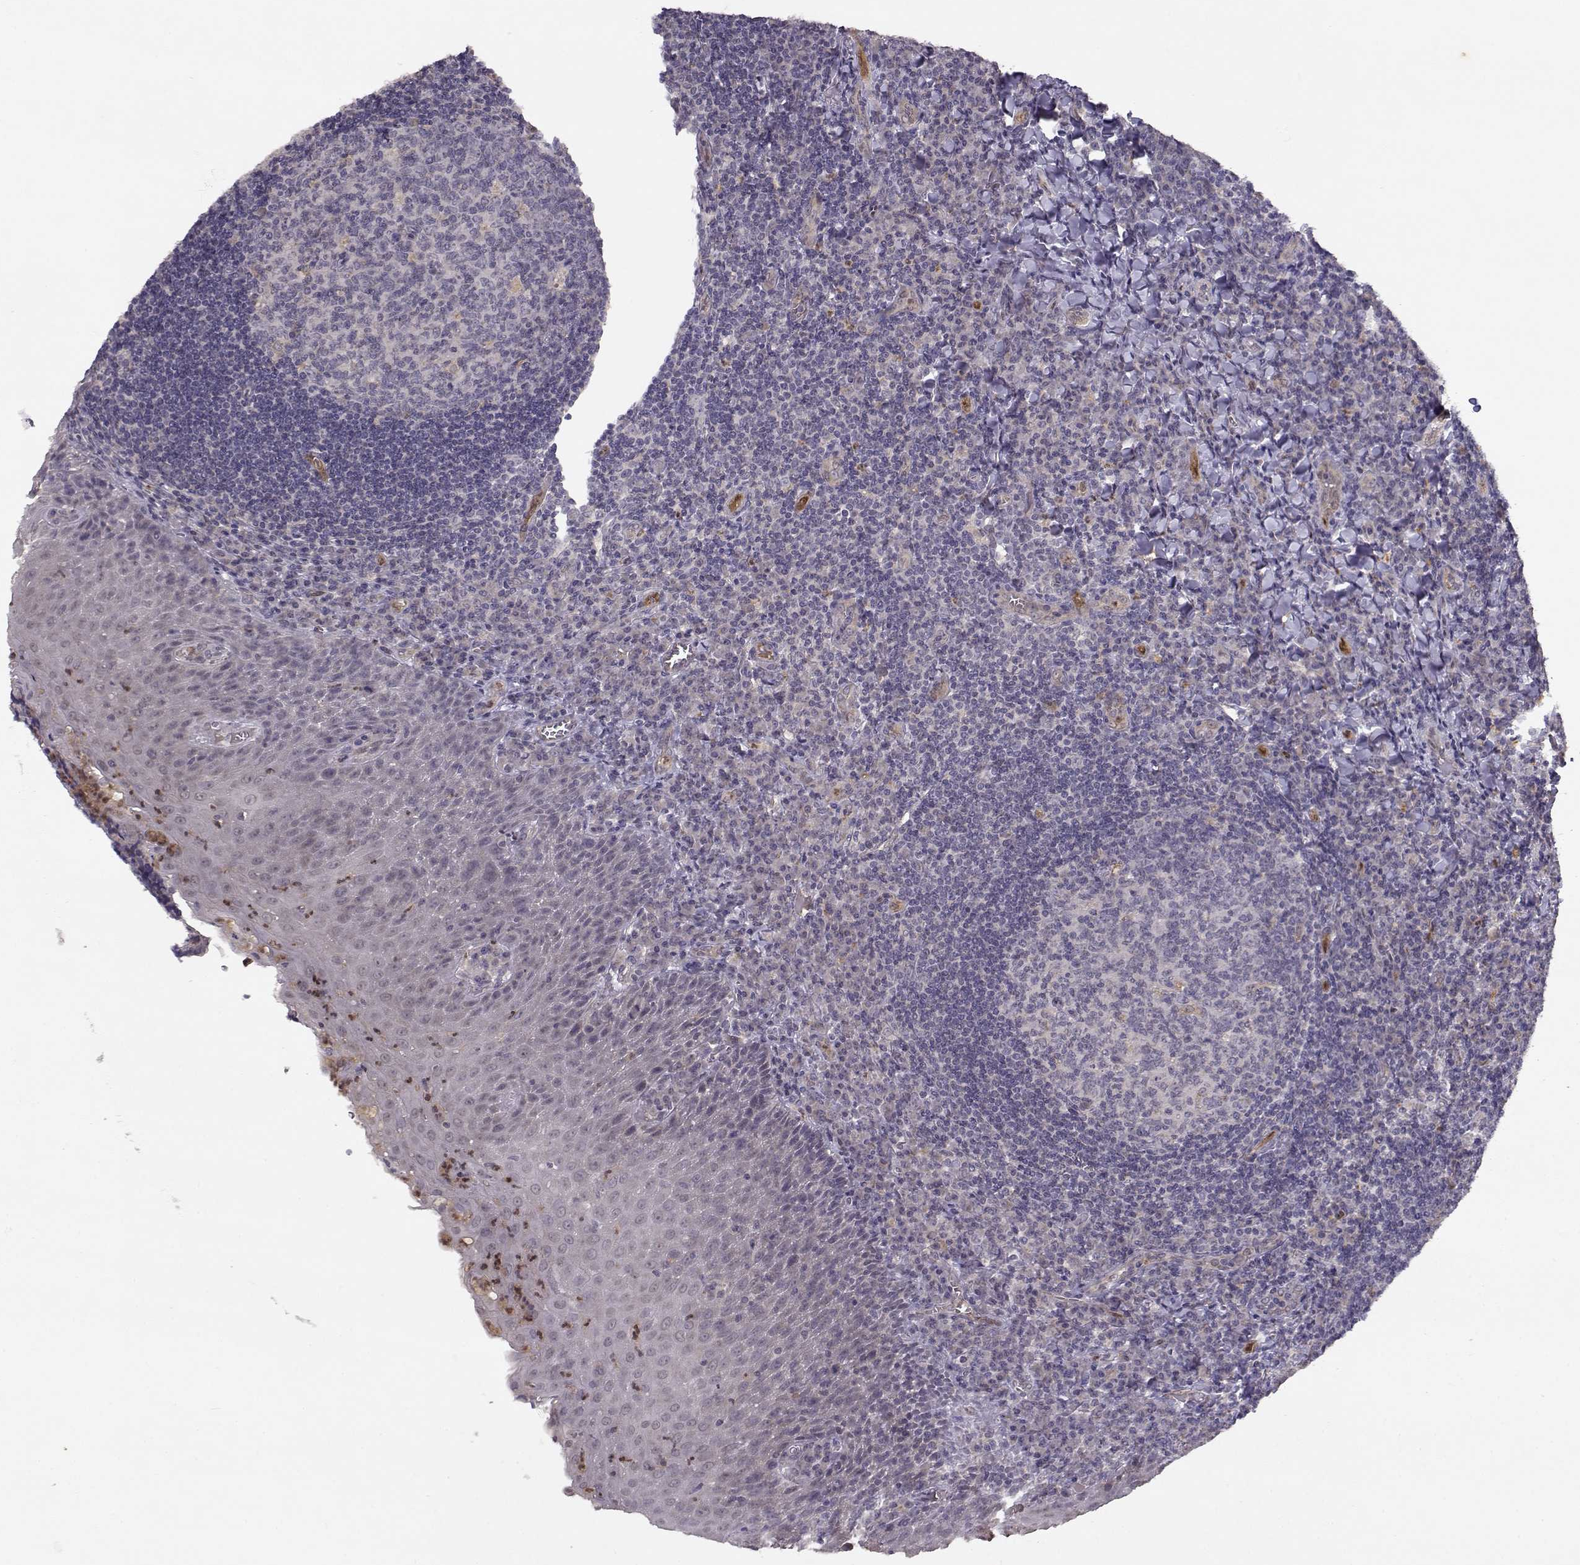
{"staining": {"intensity": "negative", "quantity": "none", "location": "none"}, "tissue": "tonsil", "cell_type": "Germinal center cells", "image_type": "normal", "snomed": [{"axis": "morphology", "description": "Normal tissue, NOS"}, {"axis": "morphology", "description": "Inflammation, NOS"}, {"axis": "topography", "description": "Tonsil"}], "caption": "The image displays no significant staining in germinal center cells of tonsil. (DAB IHC, high magnification).", "gene": "BMX", "patient": {"sex": "female", "age": 31}}